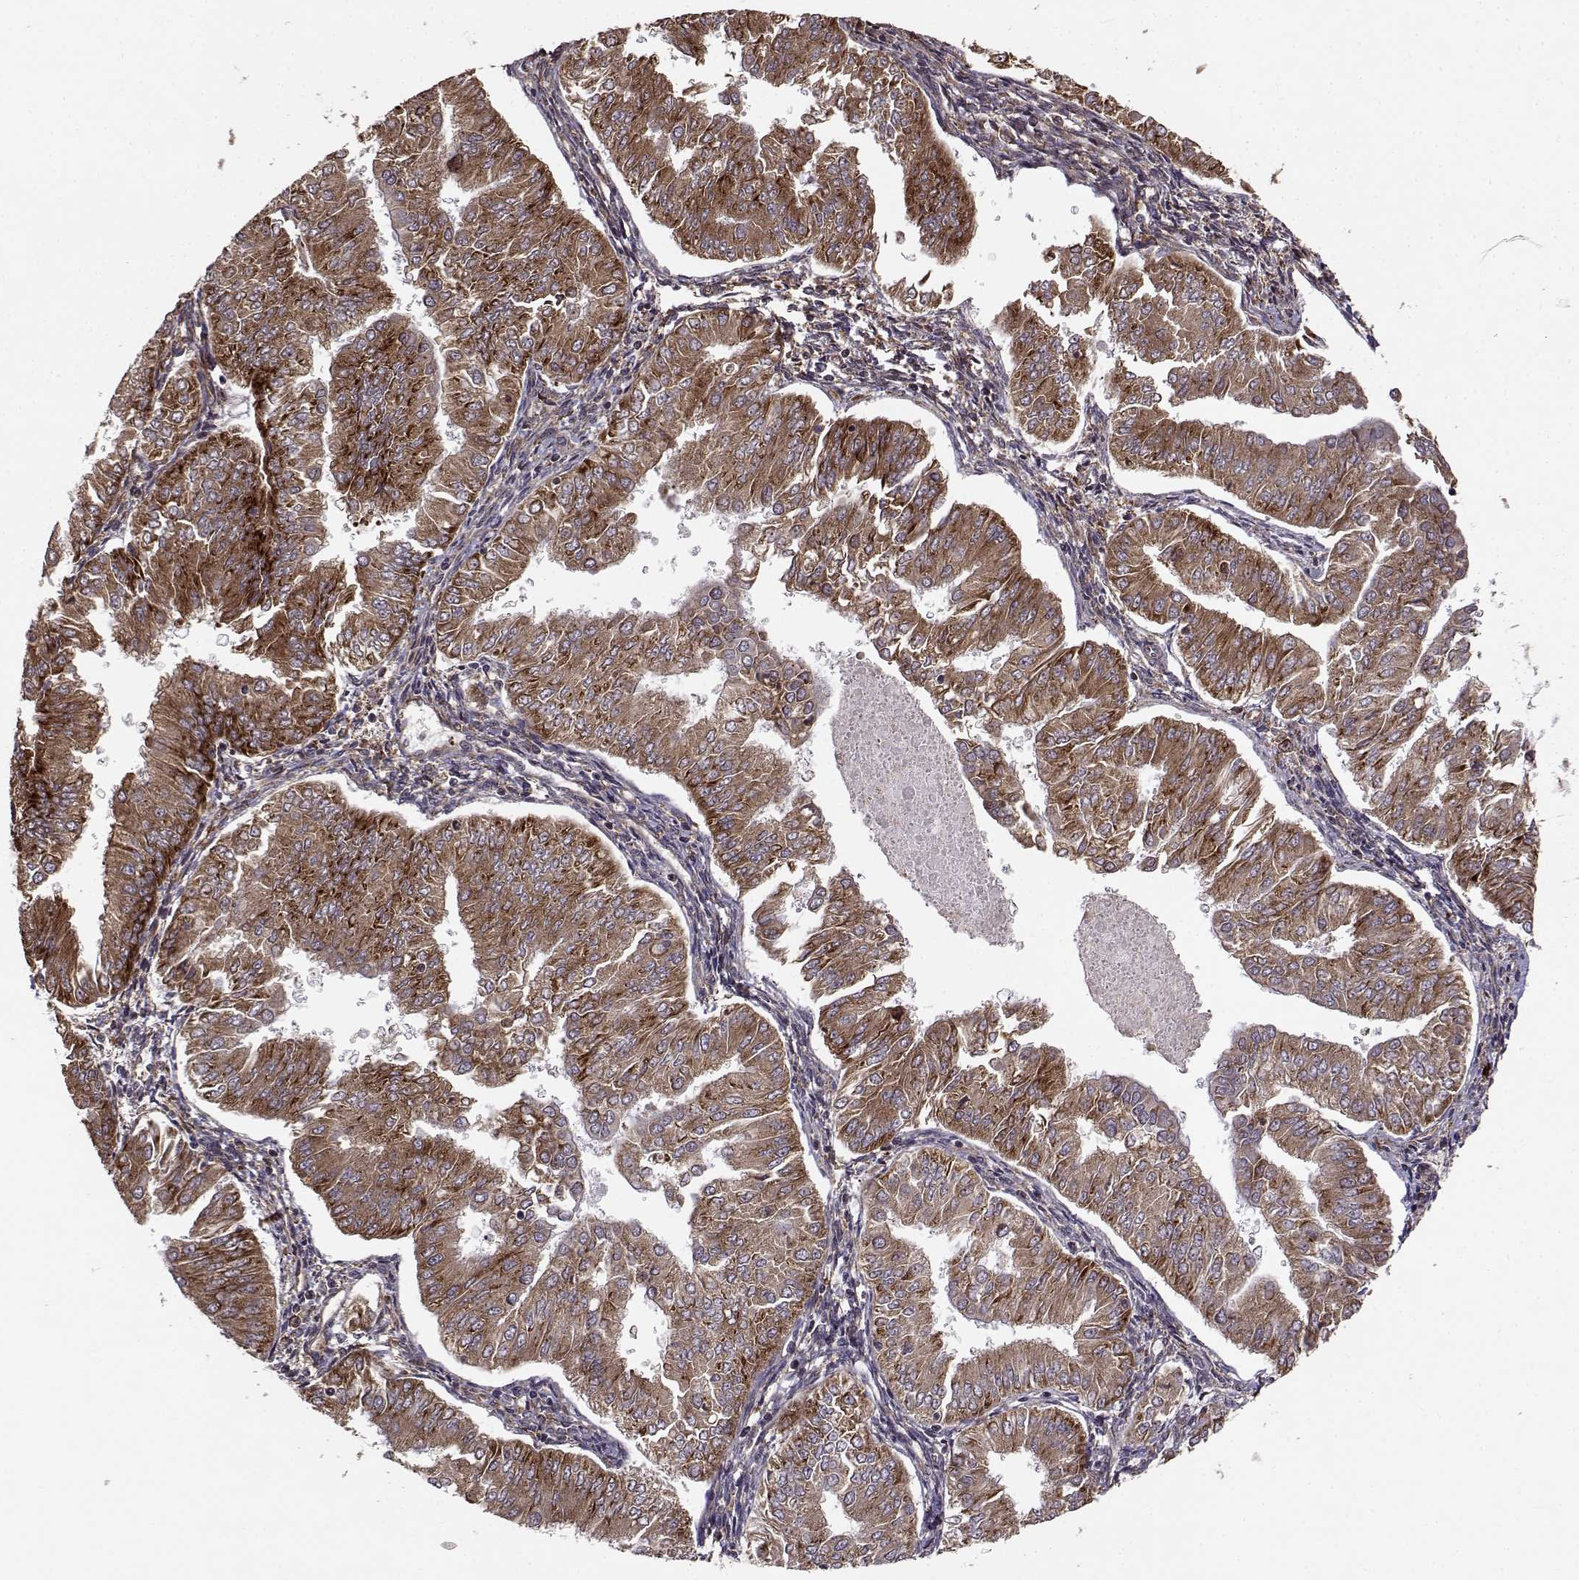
{"staining": {"intensity": "strong", "quantity": ">75%", "location": "cytoplasmic/membranous"}, "tissue": "endometrial cancer", "cell_type": "Tumor cells", "image_type": "cancer", "snomed": [{"axis": "morphology", "description": "Adenocarcinoma, NOS"}, {"axis": "topography", "description": "Endometrium"}], "caption": "Brown immunohistochemical staining in human adenocarcinoma (endometrial) demonstrates strong cytoplasmic/membranous expression in about >75% of tumor cells.", "gene": "RPL31", "patient": {"sex": "female", "age": 53}}